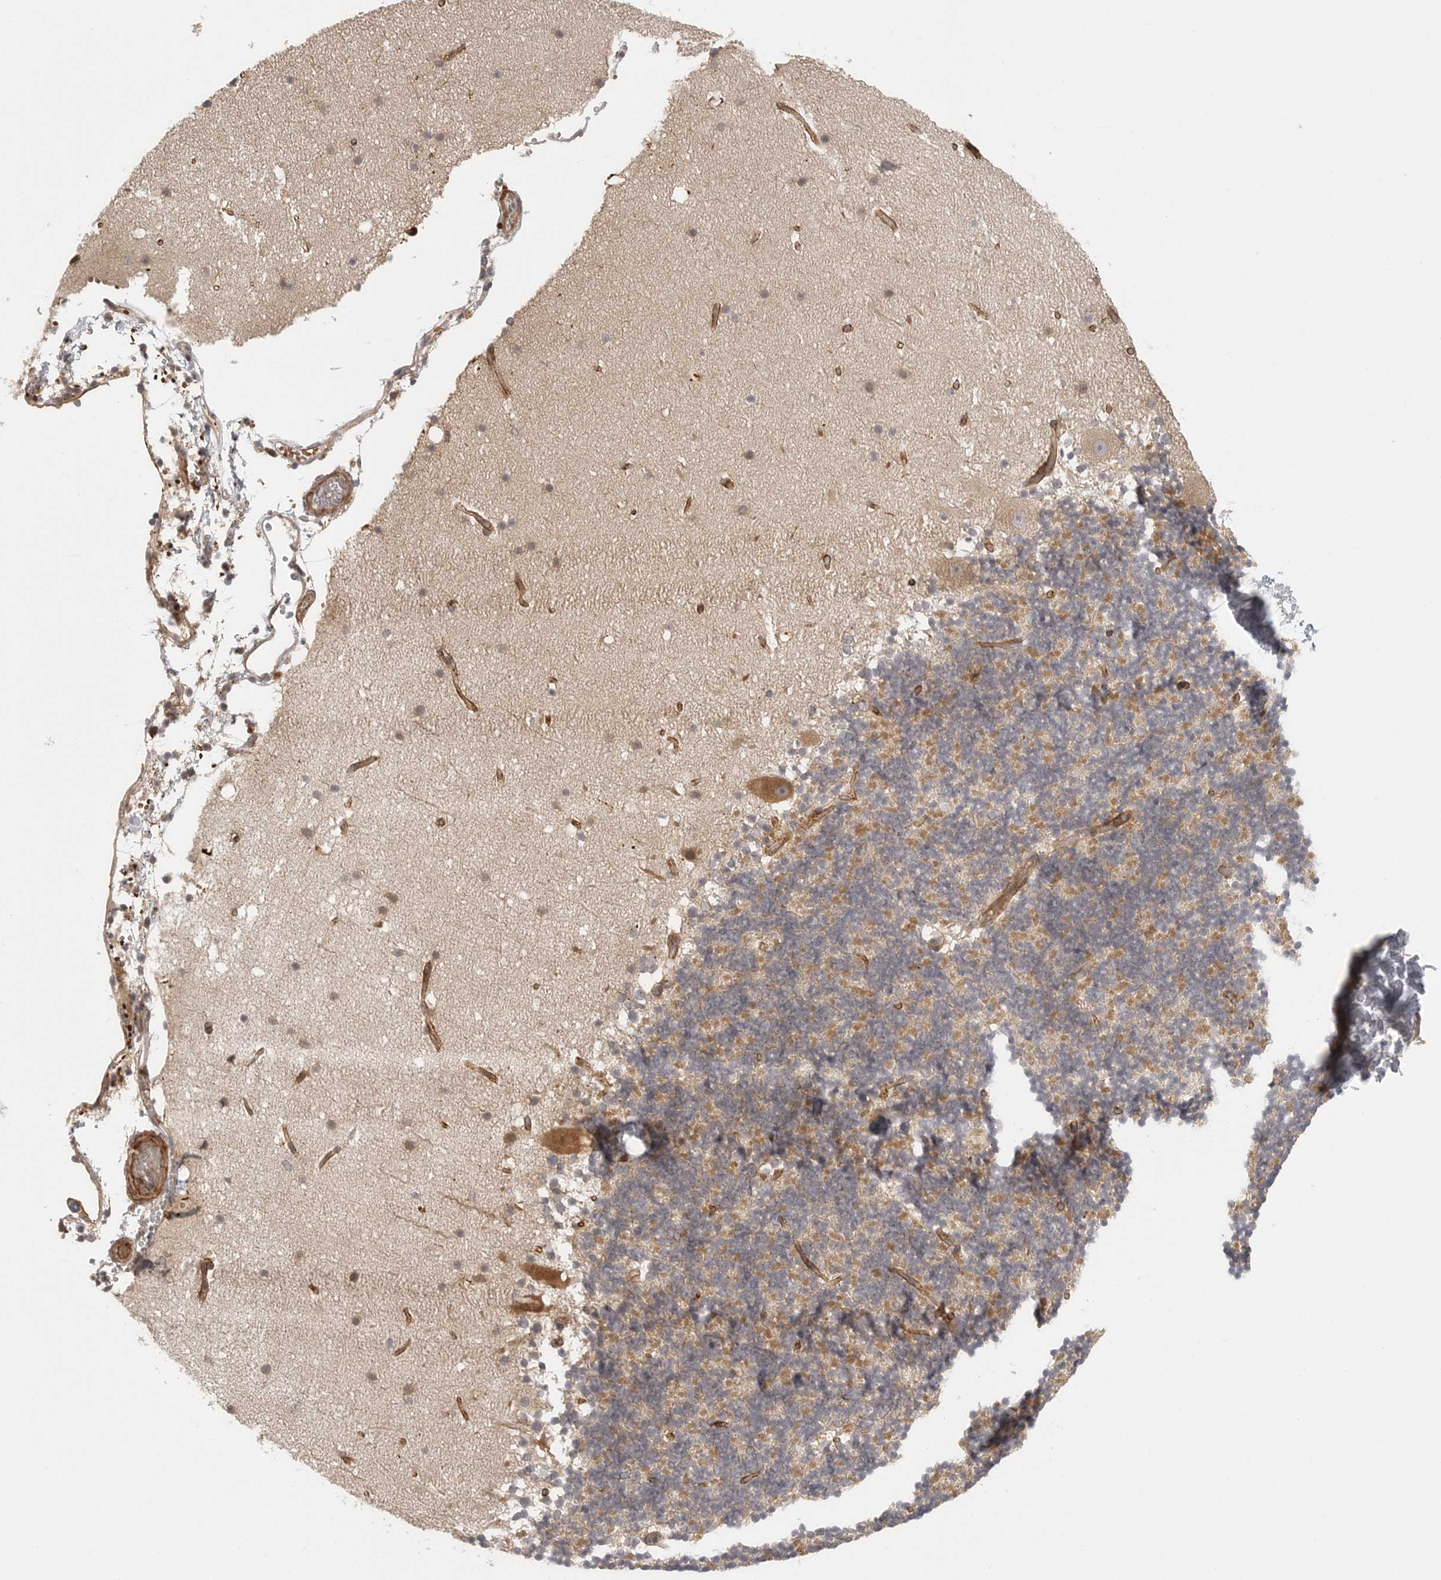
{"staining": {"intensity": "weak", "quantity": "25%-75%", "location": "cytoplasmic/membranous"}, "tissue": "cerebellum", "cell_type": "Cells in granular layer", "image_type": "normal", "snomed": [{"axis": "morphology", "description": "Normal tissue, NOS"}, {"axis": "topography", "description": "Cerebellum"}], "caption": "Immunohistochemical staining of benign cerebellum demonstrates low levels of weak cytoplasmic/membranous positivity in about 25%-75% of cells in granular layer. The staining was performed using DAB, with brown indicating positive protein expression. Nuclei are stained blue with hematoxylin.", "gene": "CCPG1", "patient": {"sex": "male", "age": 57}}